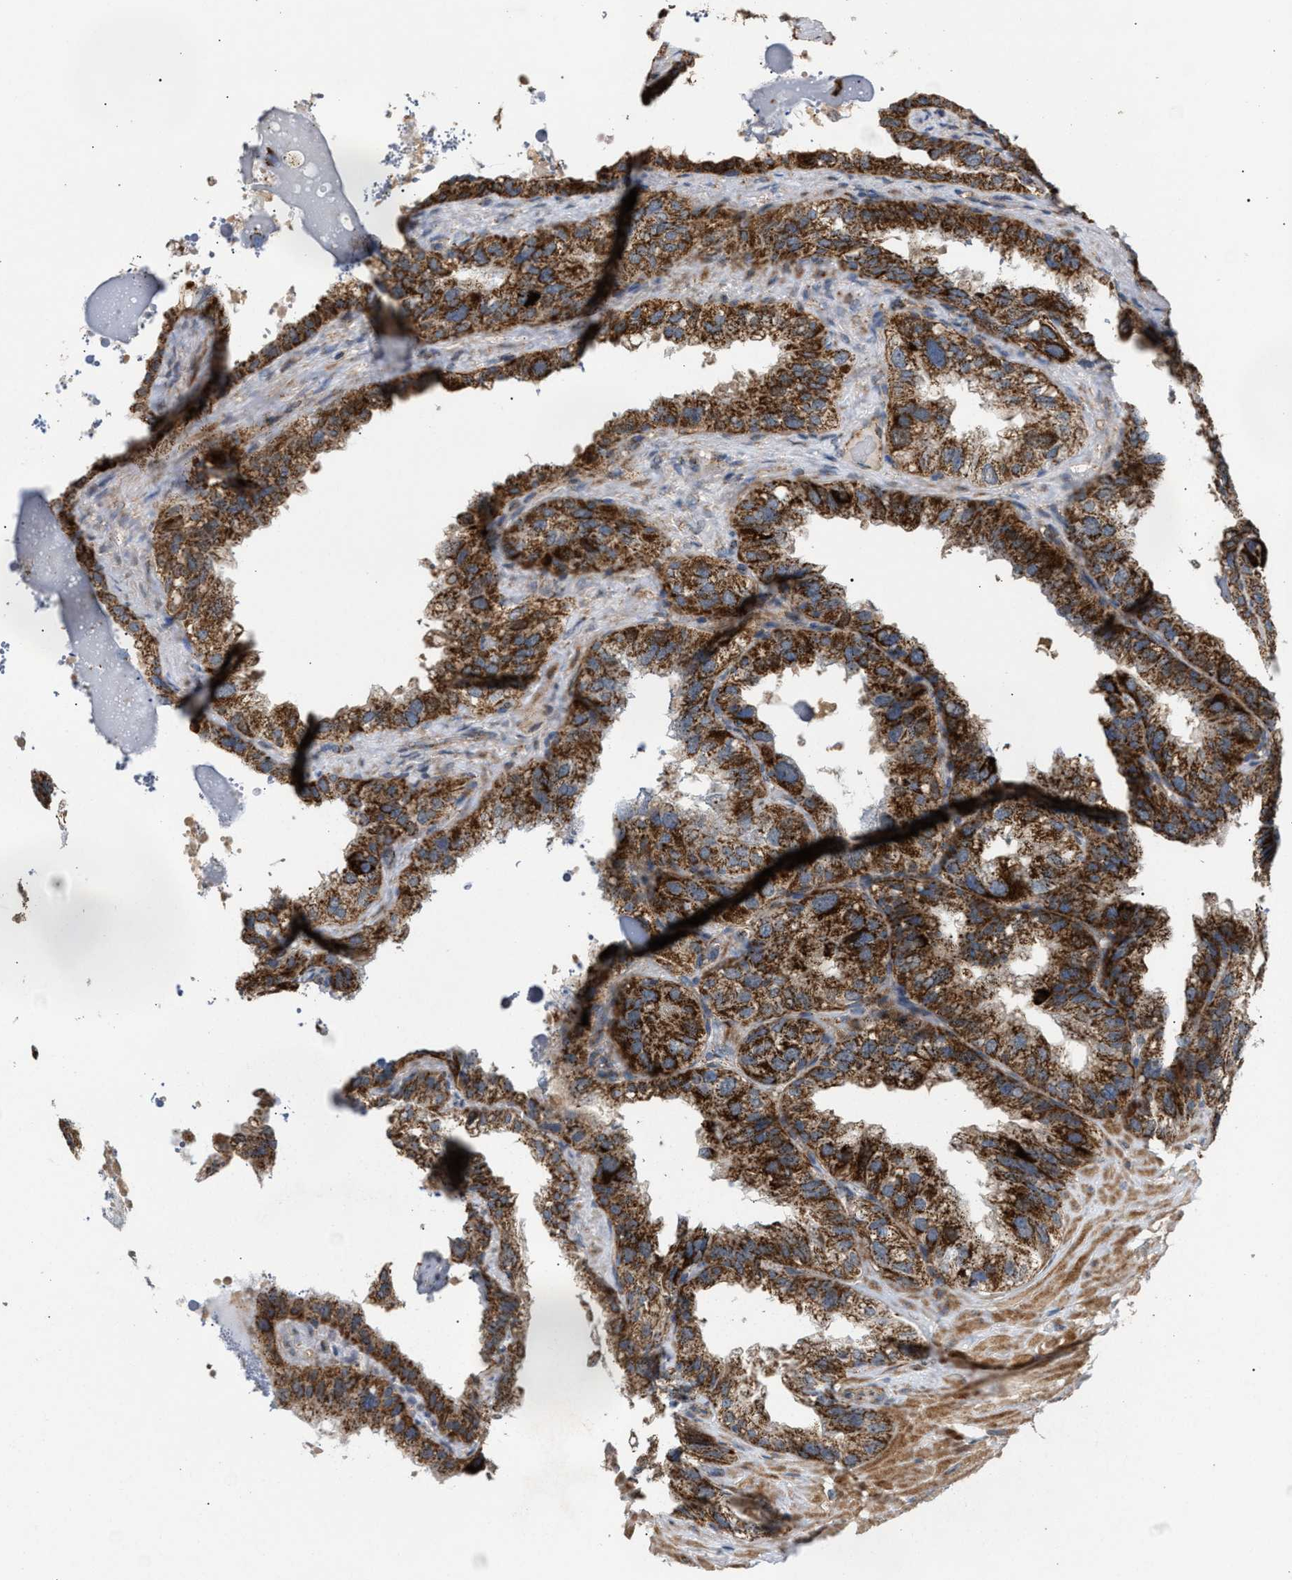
{"staining": {"intensity": "strong", "quantity": ">75%", "location": "cytoplasmic/membranous"}, "tissue": "seminal vesicle", "cell_type": "Glandular cells", "image_type": "normal", "snomed": [{"axis": "morphology", "description": "Normal tissue, NOS"}, {"axis": "topography", "description": "Seminal veicle"}], "caption": "Immunohistochemistry histopathology image of benign seminal vesicle: human seminal vesicle stained using immunohistochemistry (IHC) reveals high levels of strong protein expression localized specifically in the cytoplasmic/membranous of glandular cells, appearing as a cytoplasmic/membranous brown color.", "gene": "TACO1", "patient": {"sex": "male", "age": 68}}